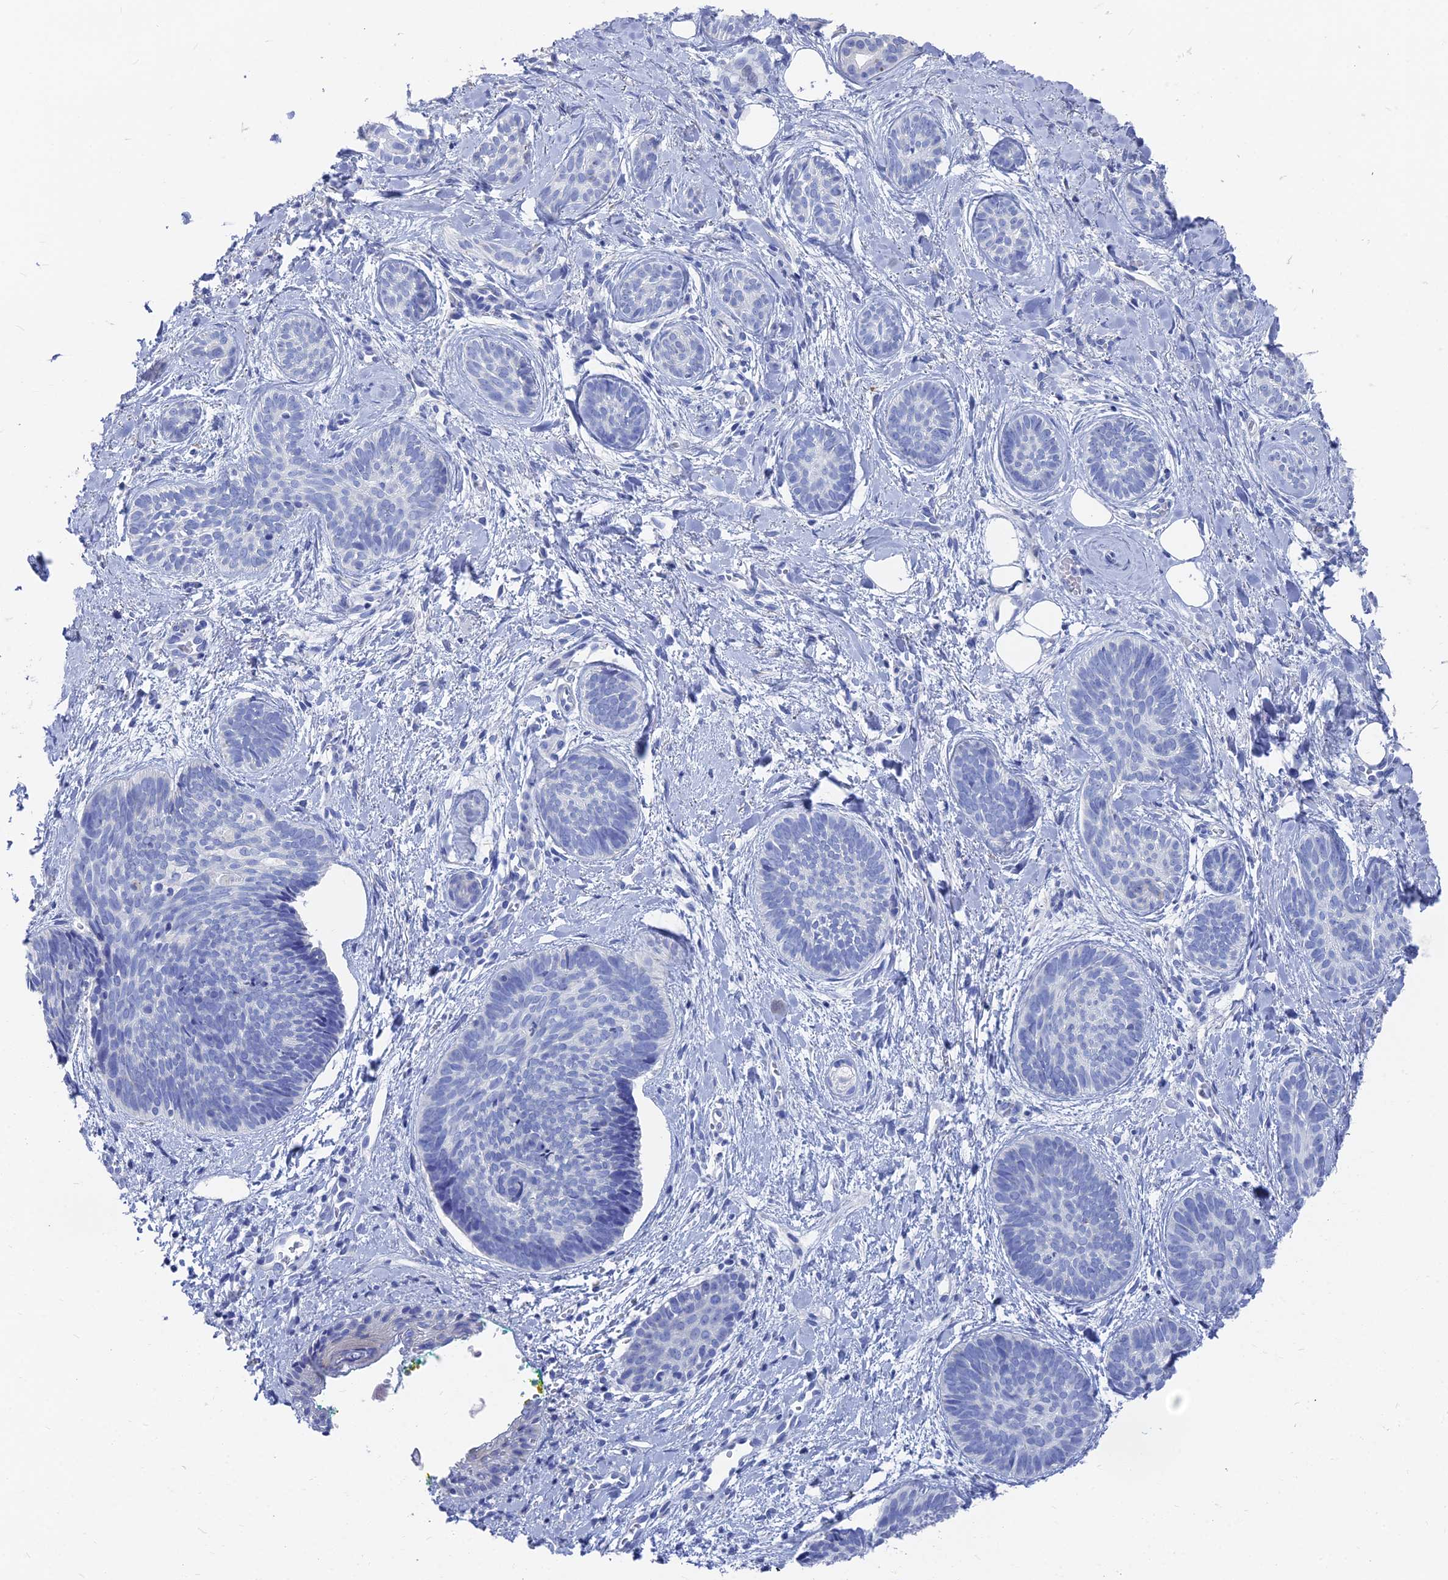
{"staining": {"intensity": "negative", "quantity": "none", "location": "none"}, "tissue": "skin cancer", "cell_type": "Tumor cells", "image_type": "cancer", "snomed": [{"axis": "morphology", "description": "Basal cell carcinoma"}, {"axis": "topography", "description": "Skin"}], "caption": "Immunohistochemistry (IHC) image of neoplastic tissue: human skin basal cell carcinoma stained with DAB exhibits no significant protein expression in tumor cells.", "gene": "TNNT3", "patient": {"sex": "female", "age": 81}}